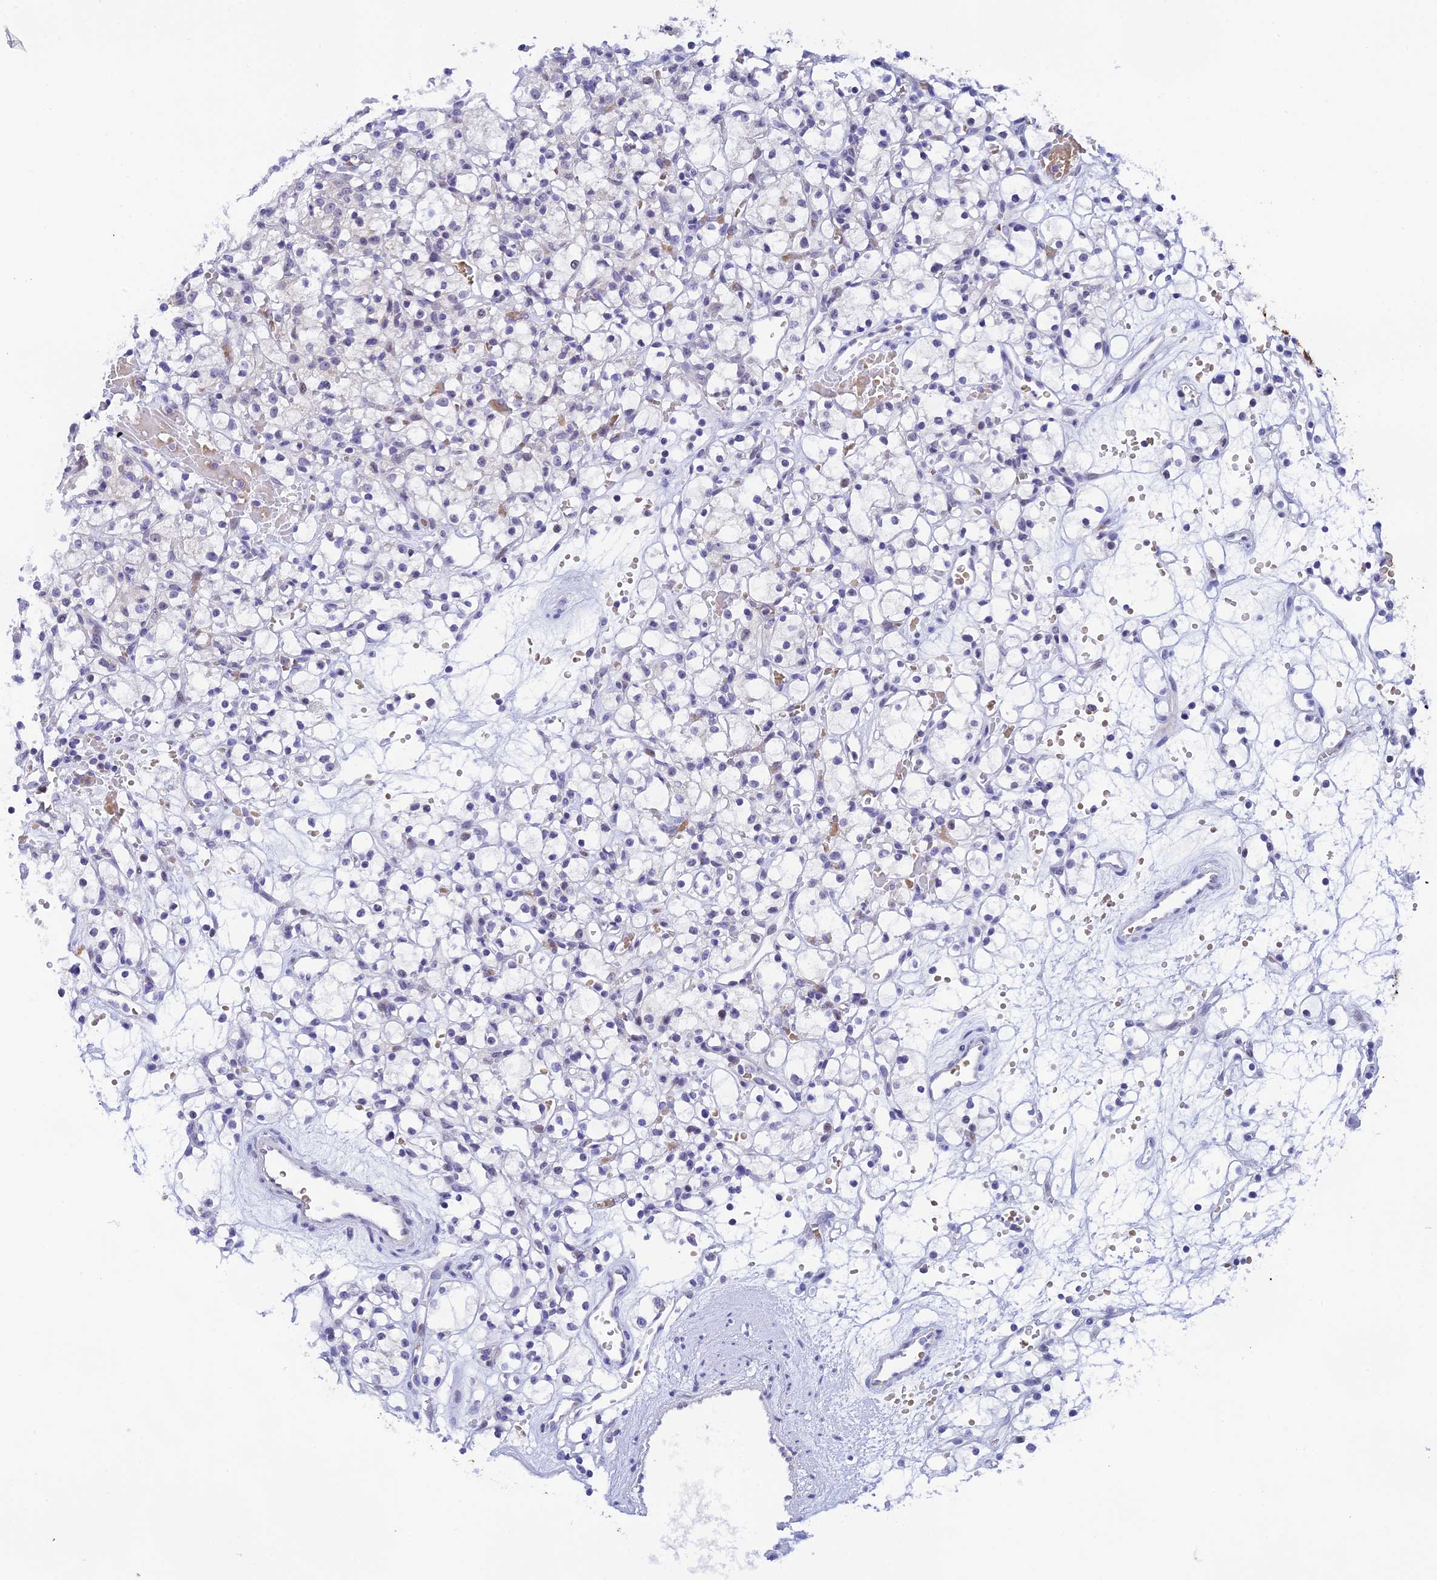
{"staining": {"intensity": "negative", "quantity": "none", "location": "none"}, "tissue": "renal cancer", "cell_type": "Tumor cells", "image_type": "cancer", "snomed": [{"axis": "morphology", "description": "Adenocarcinoma, NOS"}, {"axis": "topography", "description": "Kidney"}], "caption": "The image shows no significant expression in tumor cells of renal cancer.", "gene": "RASGEF1B", "patient": {"sex": "female", "age": 59}}